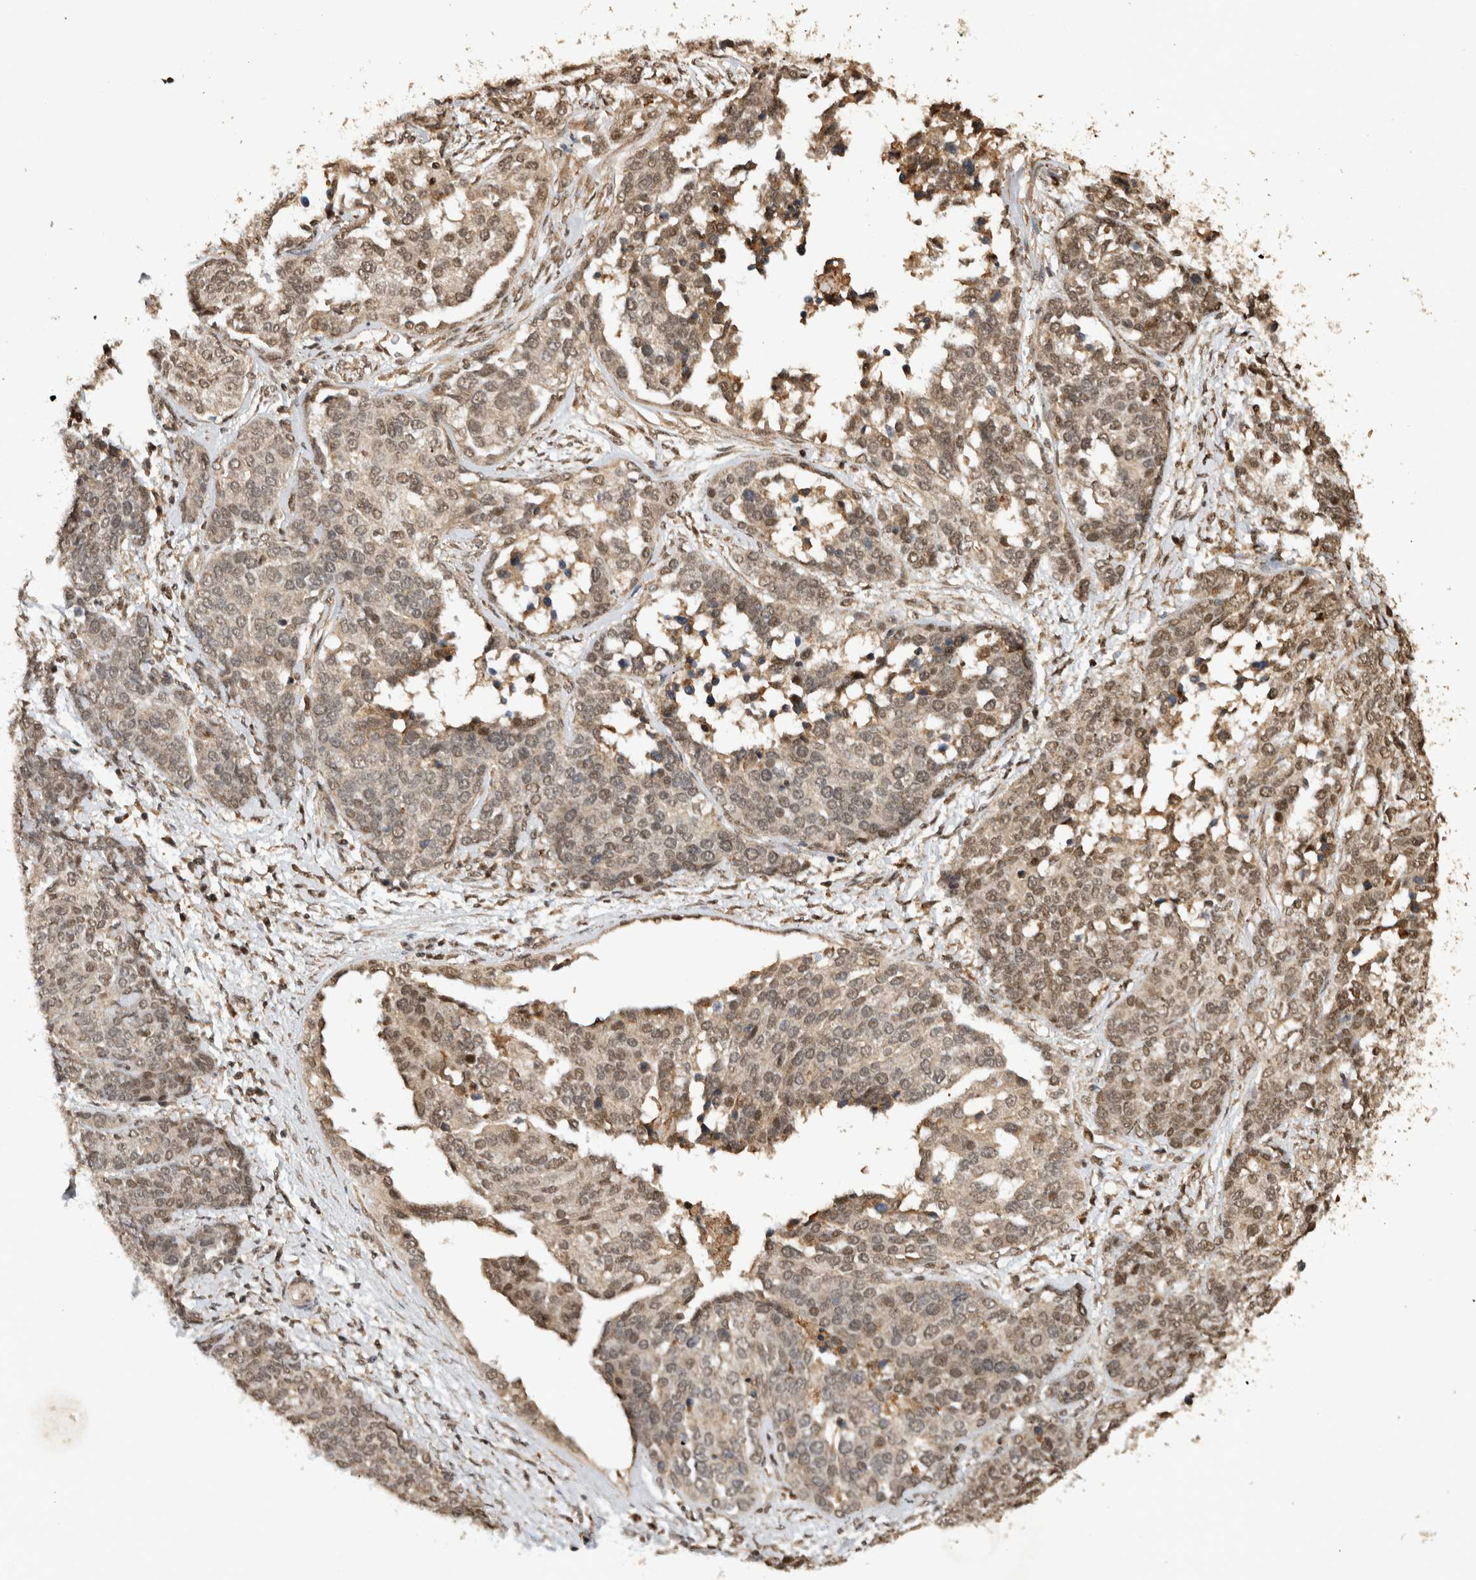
{"staining": {"intensity": "weak", "quantity": ">75%", "location": "cytoplasmic/membranous,nuclear"}, "tissue": "ovarian cancer", "cell_type": "Tumor cells", "image_type": "cancer", "snomed": [{"axis": "morphology", "description": "Cystadenocarcinoma, serous, NOS"}, {"axis": "topography", "description": "Ovary"}], "caption": "Ovarian cancer was stained to show a protein in brown. There is low levels of weak cytoplasmic/membranous and nuclear expression in about >75% of tumor cells. The staining is performed using DAB (3,3'-diaminobenzidine) brown chromogen to label protein expression. The nuclei are counter-stained blue using hematoxylin.", "gene": "KEAP1", "patient": {"sex": "female", "age": 44}}